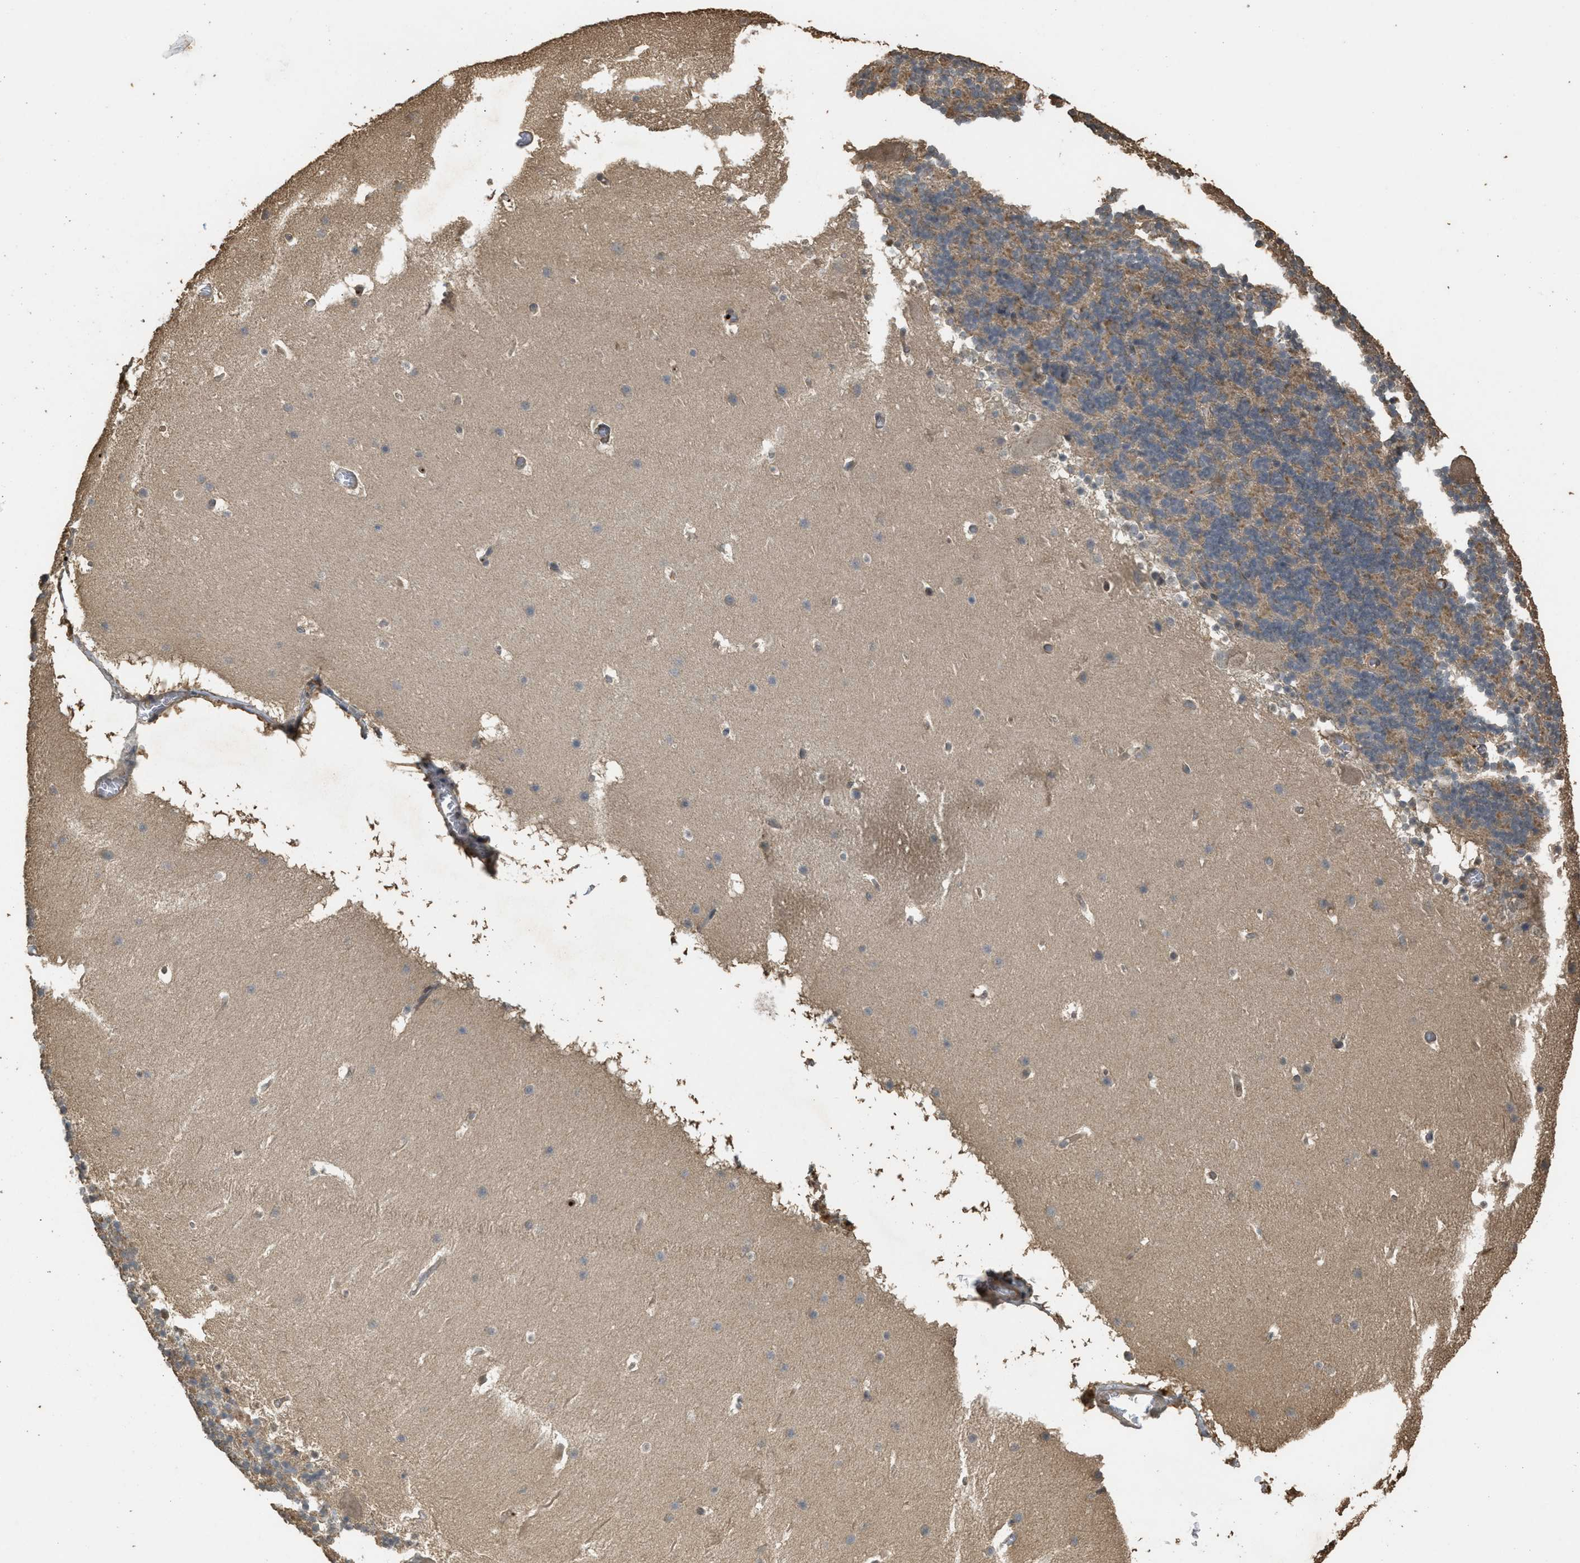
{"staining": {"intensity": "weak", "quantity": ">75%", "location": "cytoplasmic/membranous"}, "tissue": "cerebellum", "cell_type": "Cells in granular layer", "image_type": "normal", "snomed": [{"axis": "morphology", "description": "Normal tissue, NOS"}, {"axis": "topography", "description": "Cerebellum"}], "caption": "DAB immunohistochemical staining of normal human cerebellum reveals weak cytoplasmic/membranous protein staining in about >75% of cells in granular layer. Using DAB (3,3'-diaminobenzidine) (brown) and hematoxylin (blue) stains, captured at high magnification using brightfield microscopy.", "gene": "ARHGDIA", "patient": {"sex": "male", "age": 45}}